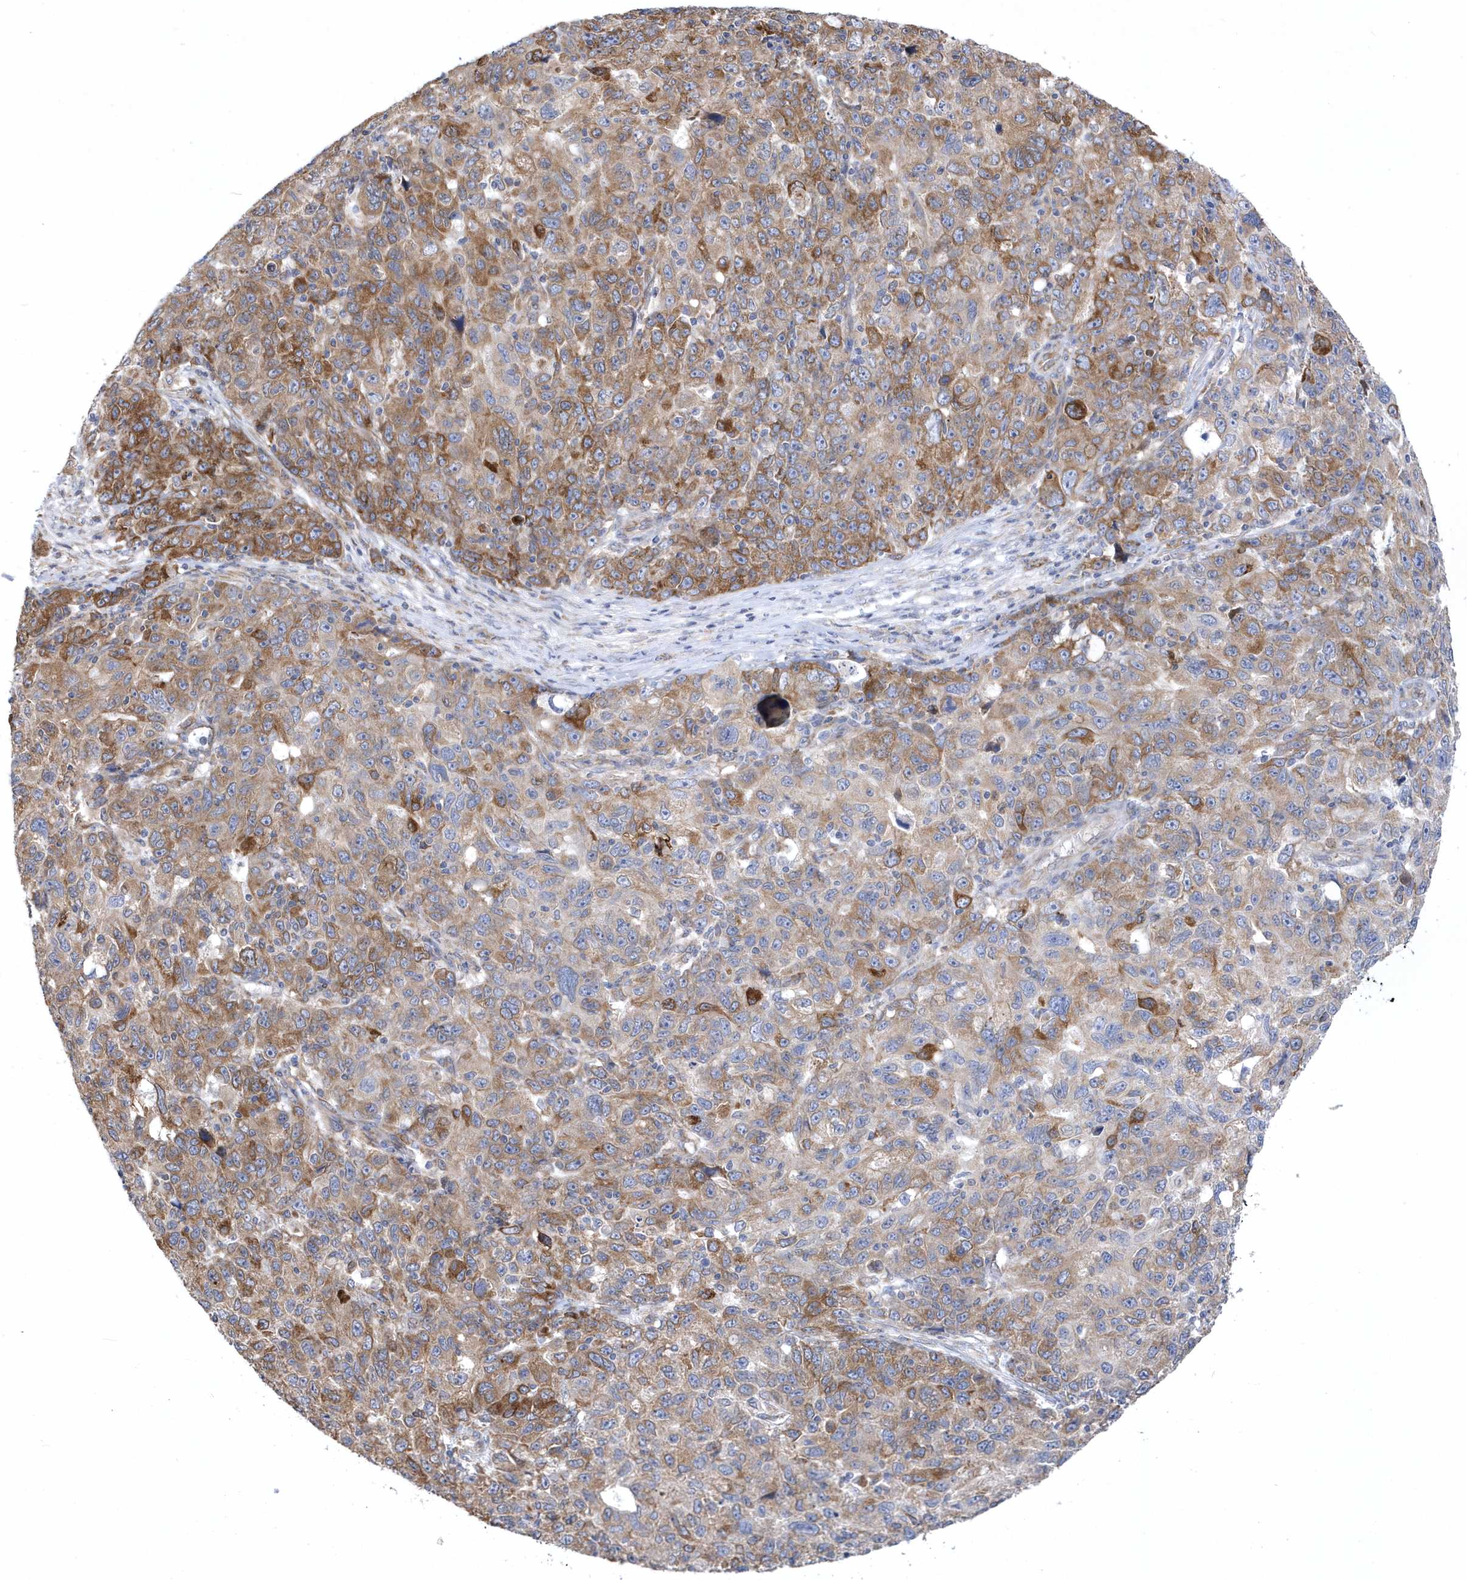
{"staining": {"intensity": "moderate", "quantity": ">75%", "location": "cytoplasmic/membranous"}, "tissue": "ovarian cancer", "cell_type": "Tumor cells", "image_type": "cancer", "snomed": [{"axis": "morphology", "description": "Carcinoma, endometroid"}, {"axis": "topography", "description": "Ovary"}], "caption": "Protein staining of endometroid carcinoma (ovarian) tissue shows moderate cytoplasmic/membranous staining in about >75% of tumor cells. Nuclei are stained in blue.", "gene": "MED31", "patient": {"sex": "female", "age": 42}}